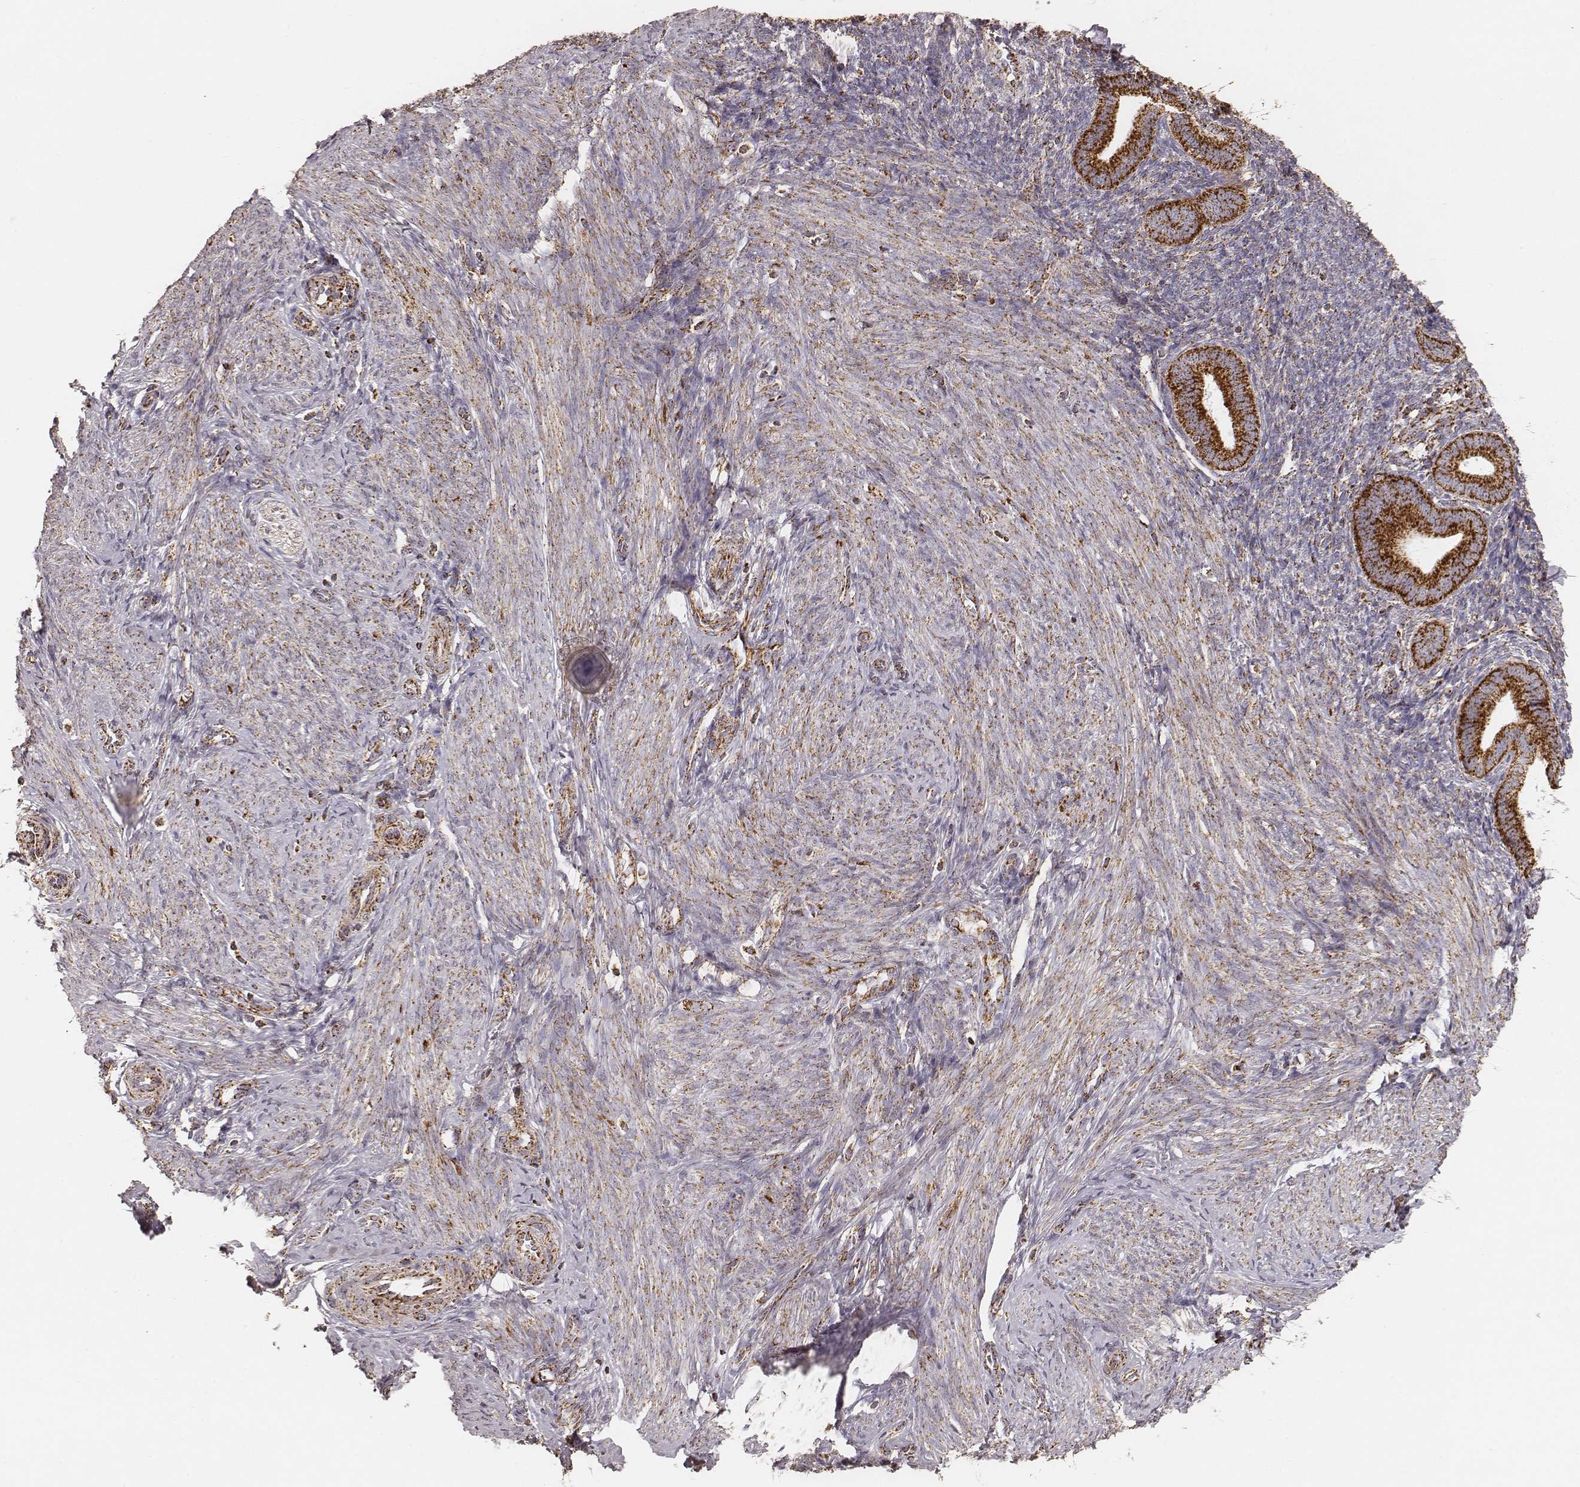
{"staining": {"intensity": "strong", "quantity": ">75%", "location": "cytoplasmic/membranous"}, "tissue": "endometrium", "cell_type": "Cells in endometrial stroma", "image_type": "normal", "snomed": [{"axis": "morphology", "description": "Normal tissue, NOS"}, {"axis": "topography", "description": "Endometrium"}], "caption": "The immunohistochemical stain labels strong cytoplasmic/membranous expression in cells in endometrial stroma of unremarkable endometrium.", "gene": "CS", "patient": {"sex": "female", "age": 40}}